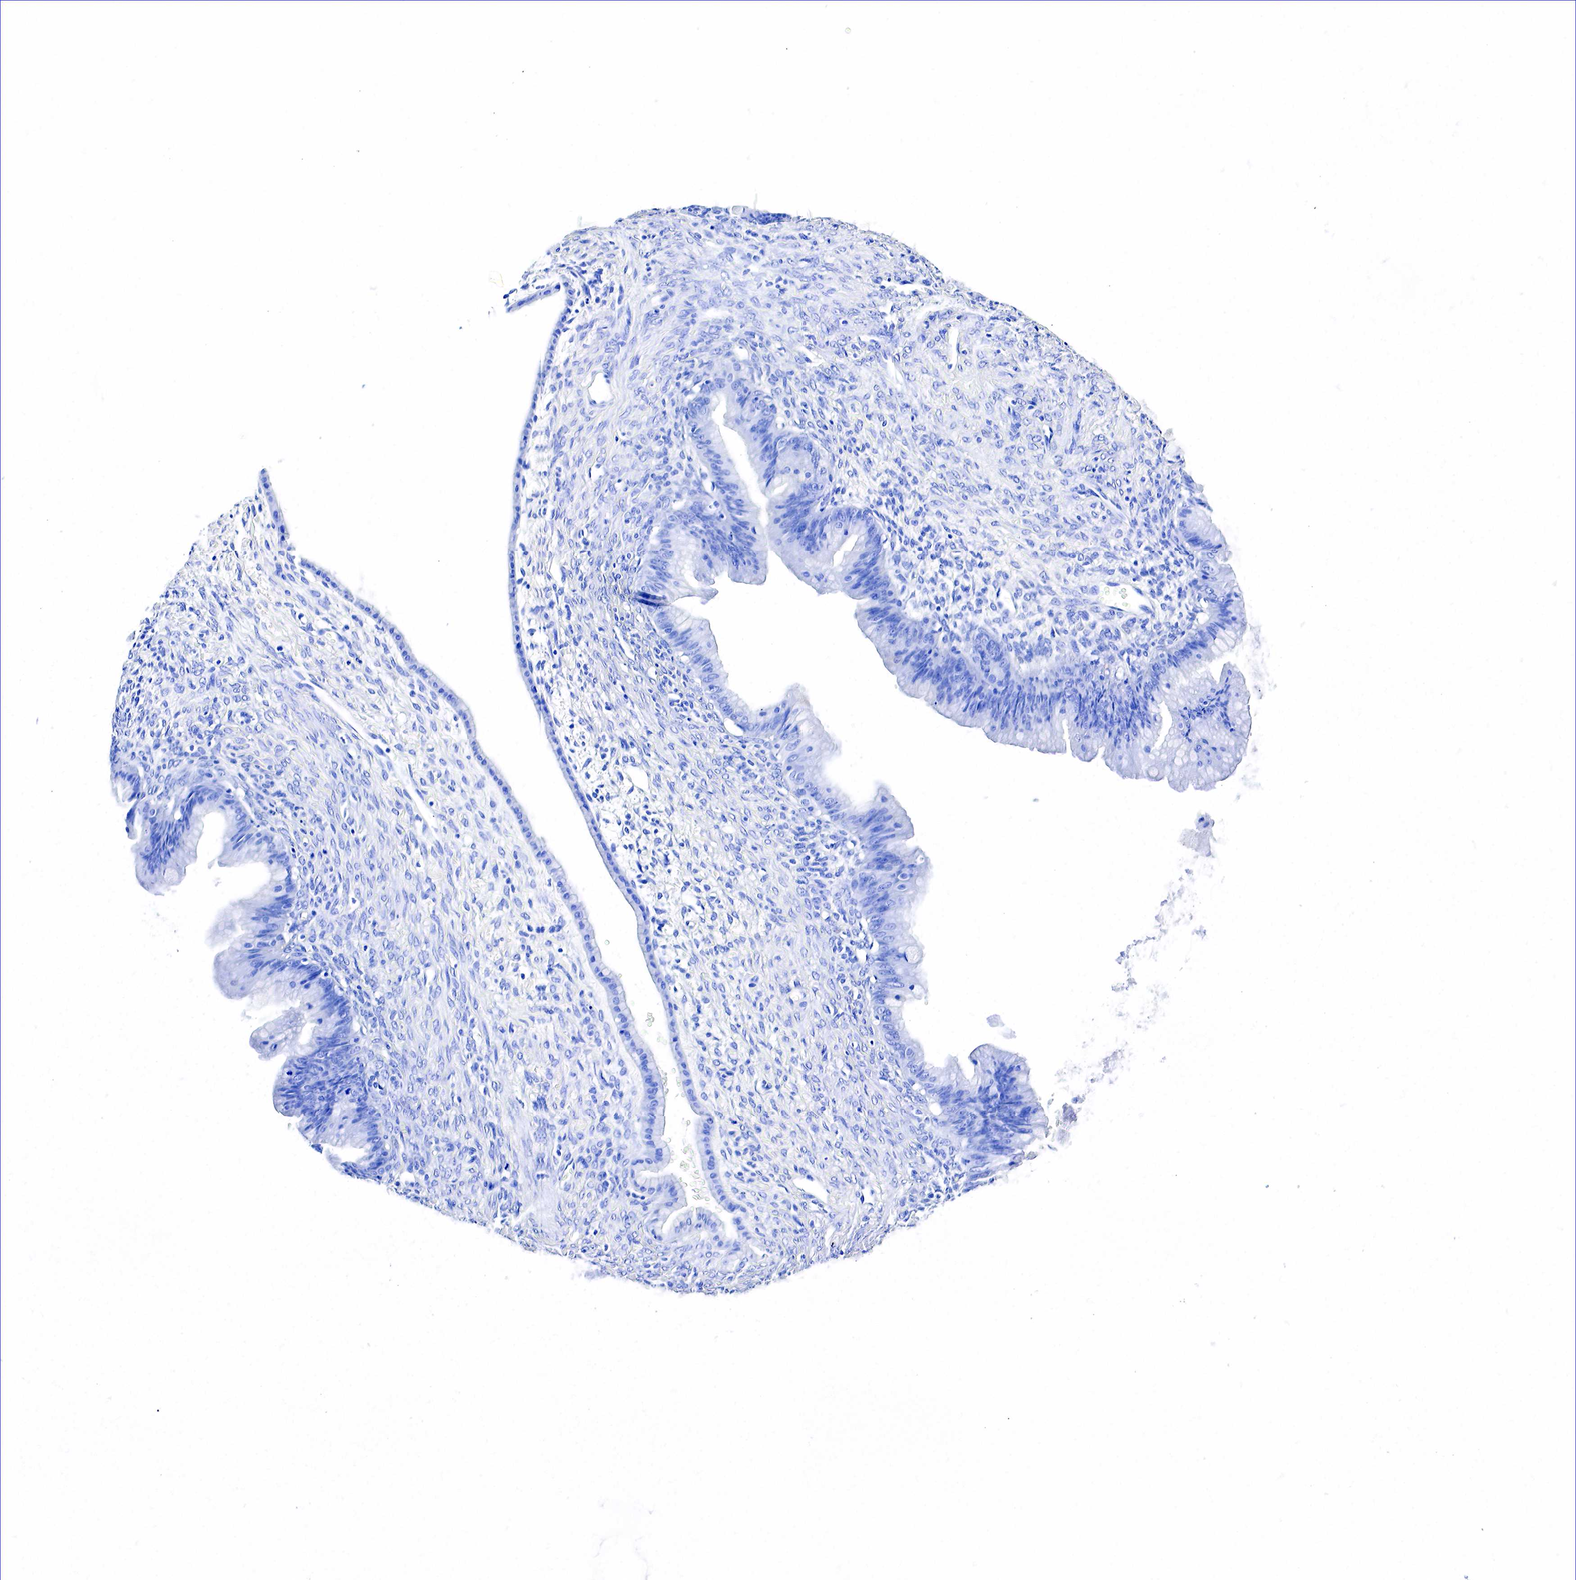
{"staining": {"intensity": "negative", "quantity": "none", "location": "none"}, "tissue": "ovarian cancer", "cell_type": "Tumor cells", "image_type": "cancer", "snomed": [{"axis": "morphology", "description": "Cystadenocarcinoma, mucinous, NOS"}, {"axis": "topography", "description": "Ovary"}], "caption": "High magnification brightfield microscopy of ovarian mucinous cystadenocarcinoma stained with DAB (3,3'-diaminobenzidine) (brown) and counterstained with hematoxylin (blue): tumor cells show no significant positivity. Brightfield microscopy of immunohistochemistry (IHC) stained with DAB (3,3'-diaminobenzidine) (brown) and hematoxylin (blue), captured at high magnification.", "gene": "ACP3", "patient": {"sex": "female", "age": 25}}